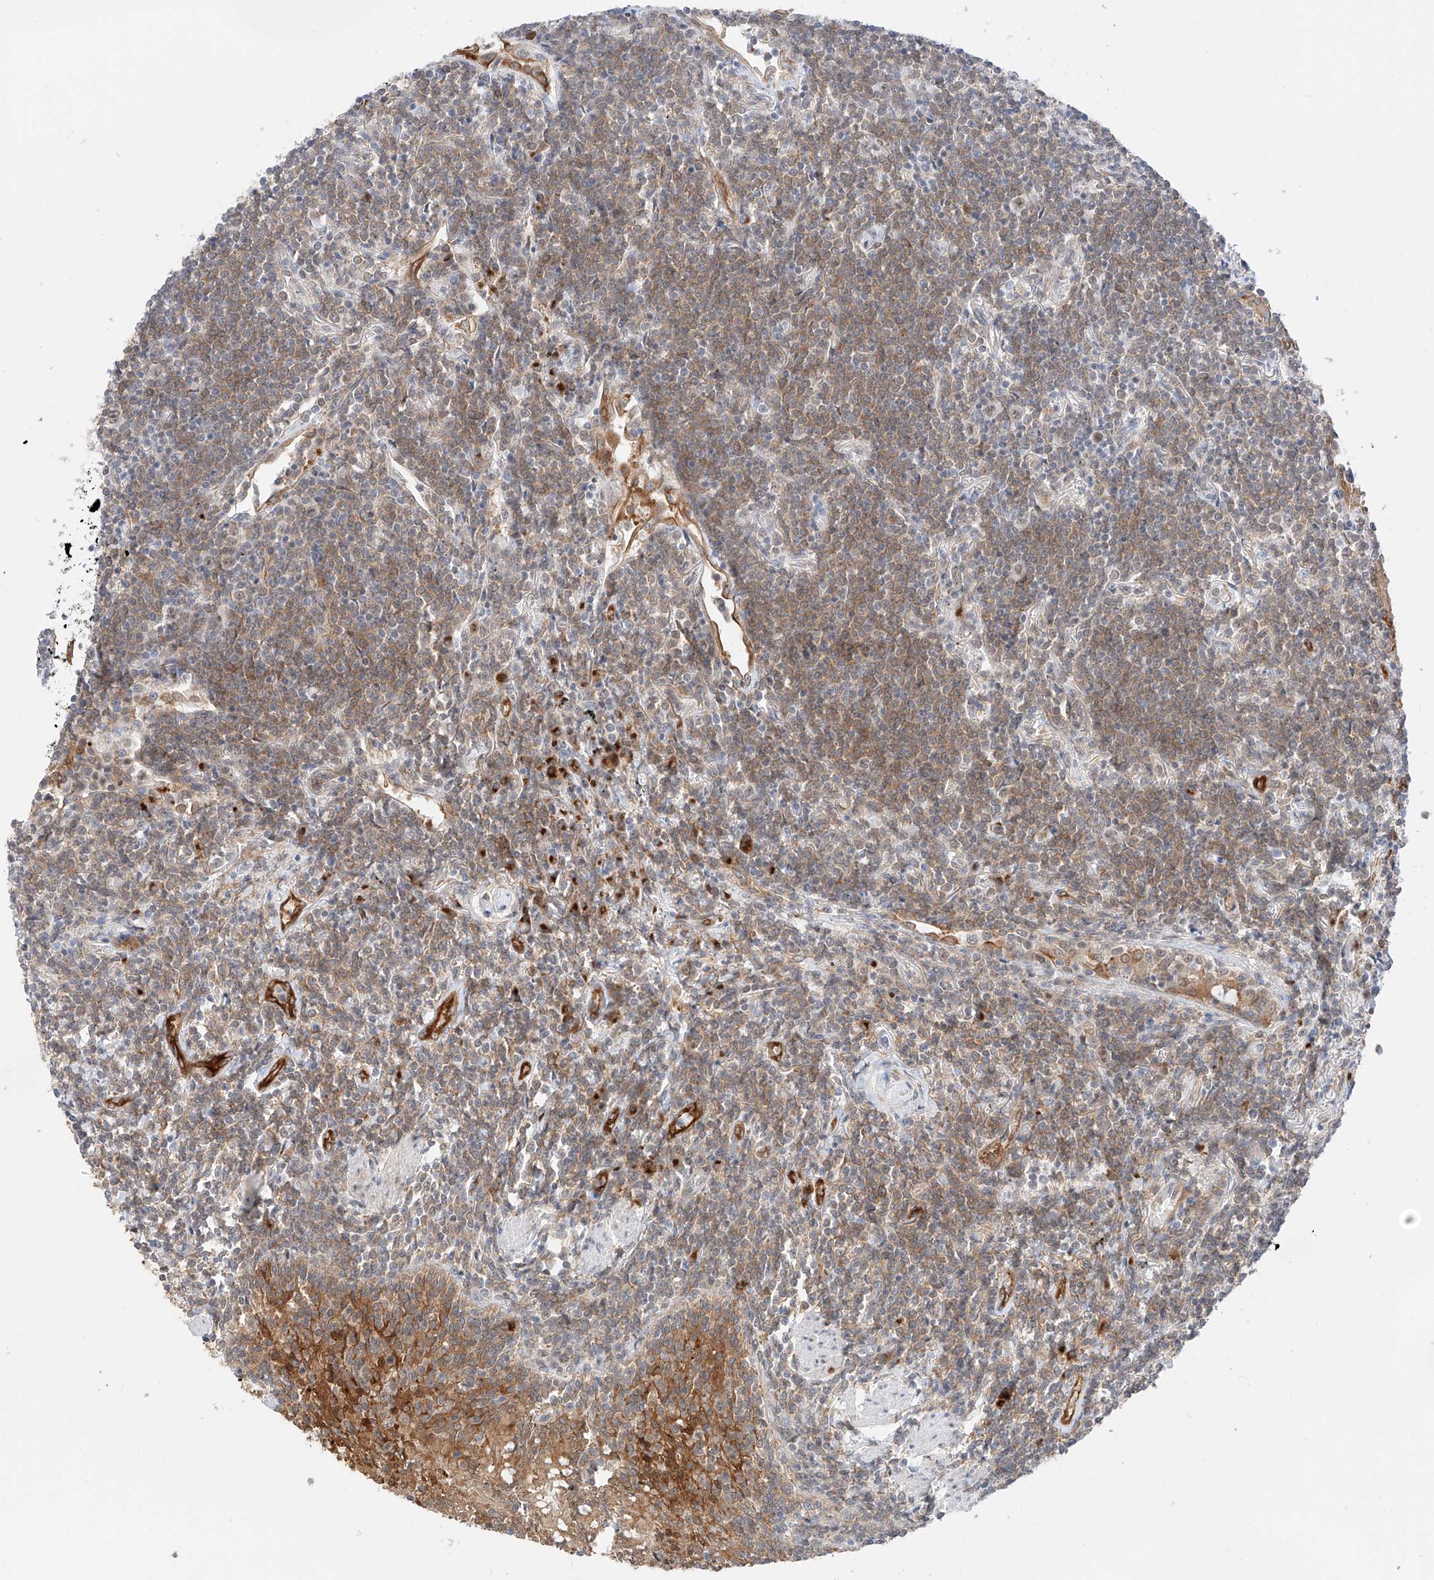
{"staining": {"intensity": "moderate", "quantity": ">75%", "location": "cytoplasmic/membranous"}, "tissue": "lymphoma", "cell_type": "Tumor cells", "image_type": "cancer", "snomed": [{"axis": "morphology", "description": "Malignant lymphoma, non-Hodgkin's type, Low grade"}, {"axis": "topography", "description": "Lung"}], "caption": "High-magnification brightfield microscopy of low-grade malignant lymphoma, non-Hodgkin's type stained with DAB (3,3'-diaminobenzidine) (brown) and counterstained with hematoxylin (blue). tumor cells exhibit moderate cytoplasmic/membranous positivity is appreciated in approximately>75% of cells. The staining was performed using DAB (3,3'-diaminobenzidine) to visualize the protein expression in brown, while the nuclei were stained in blue with hematoxylin (Magnification: 20x).", "gene": "CARMIL1", "patient": {"sex": "female", "age": 71}}